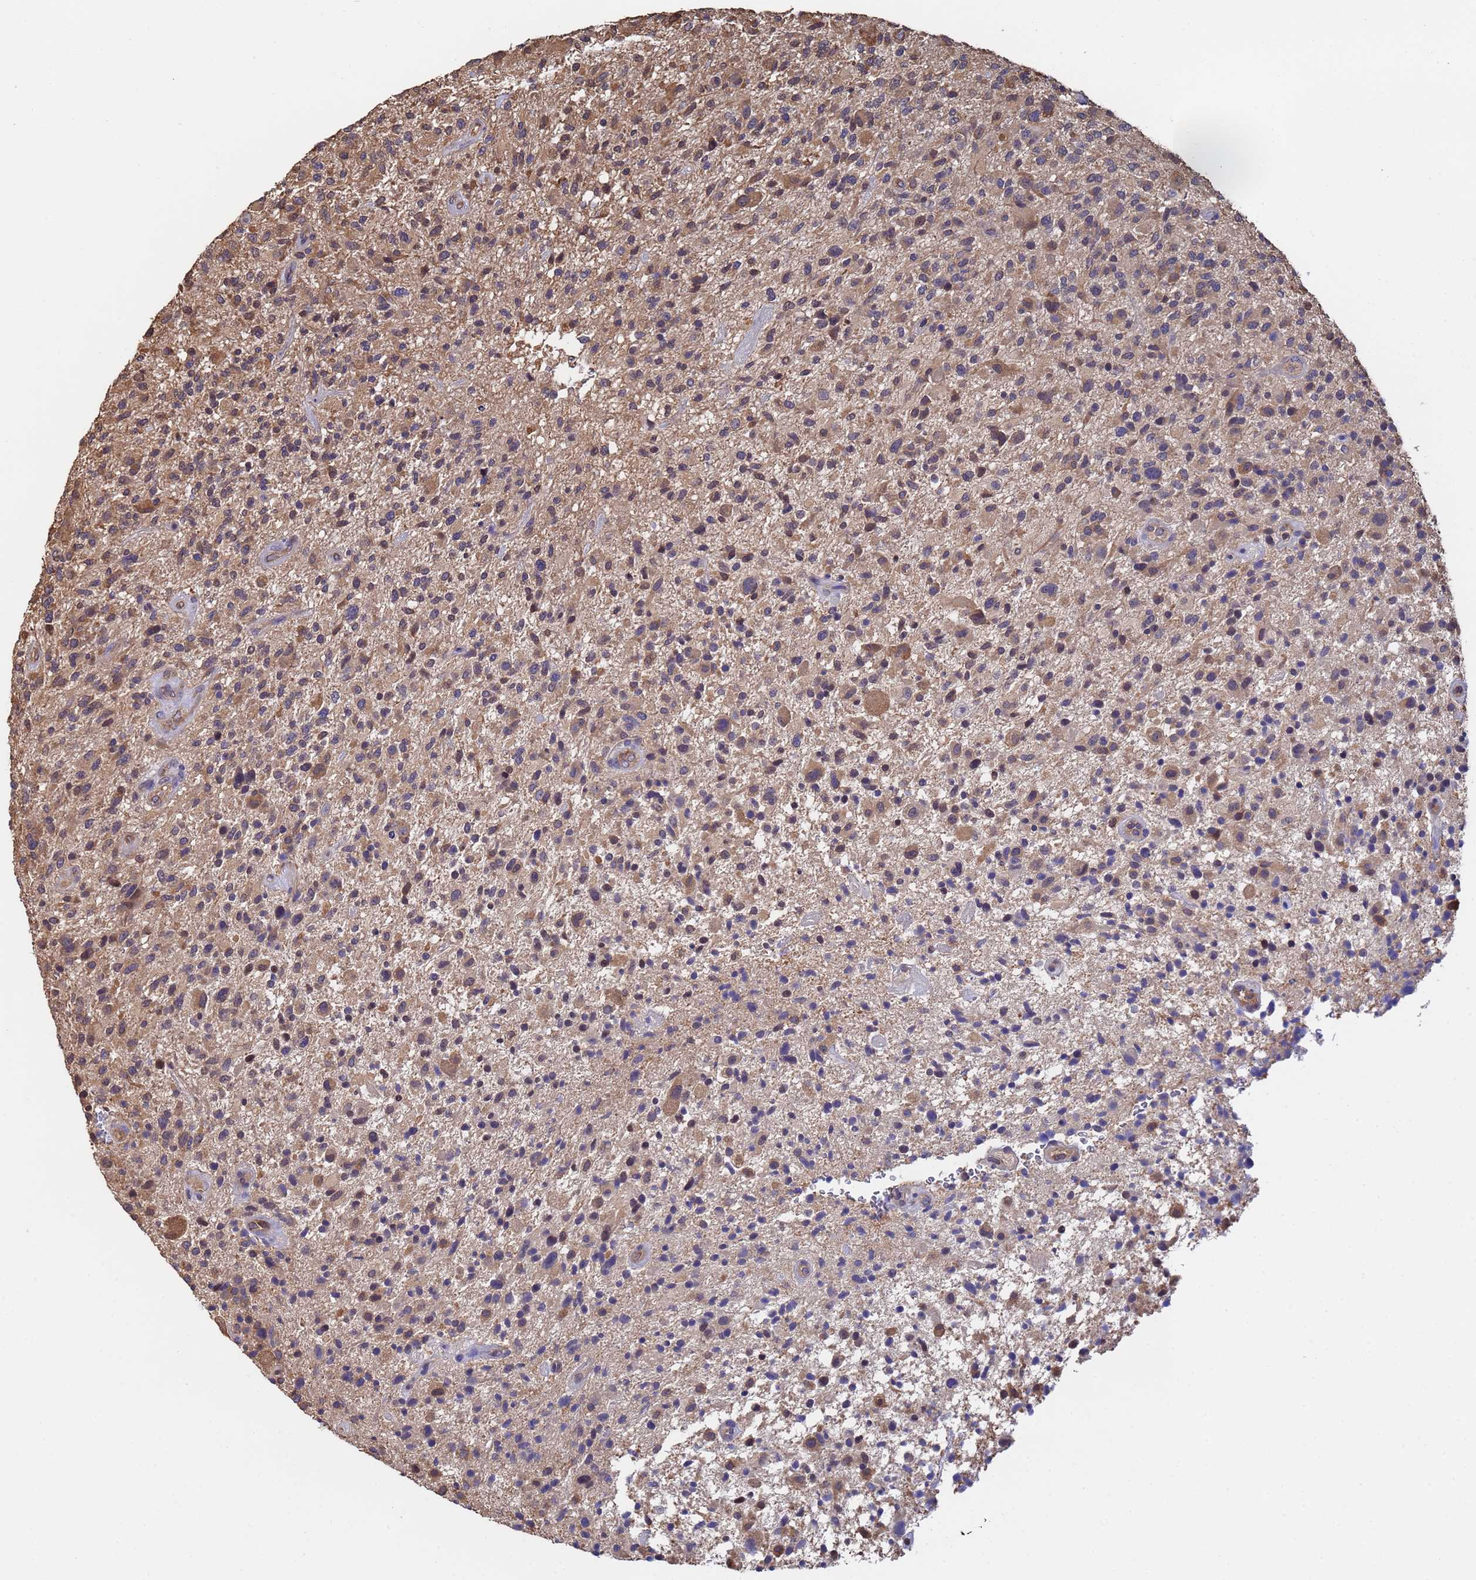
{"staining": {"intensity": "moderate", "quantity": "25%-75%", "location": "cytoplasmic/membranous"}, "tissue": "glioma", "cell_type": "Tumor cells", "image_type": "cancer", "snomed": [{"axis": "morphology", "description": "Glioma, malignant, High grade"}, {"axis": "topography", "description": "Brain"}], "caption": "Malignant glioma (high-grade) tissue displays moderate cytoplasmic/membranous expression in about 25%-75% of tumor cells, visualized by immunohistochemistry.", "gene": "FAM25A", "patient": {"sex": "male", "age": 47}}